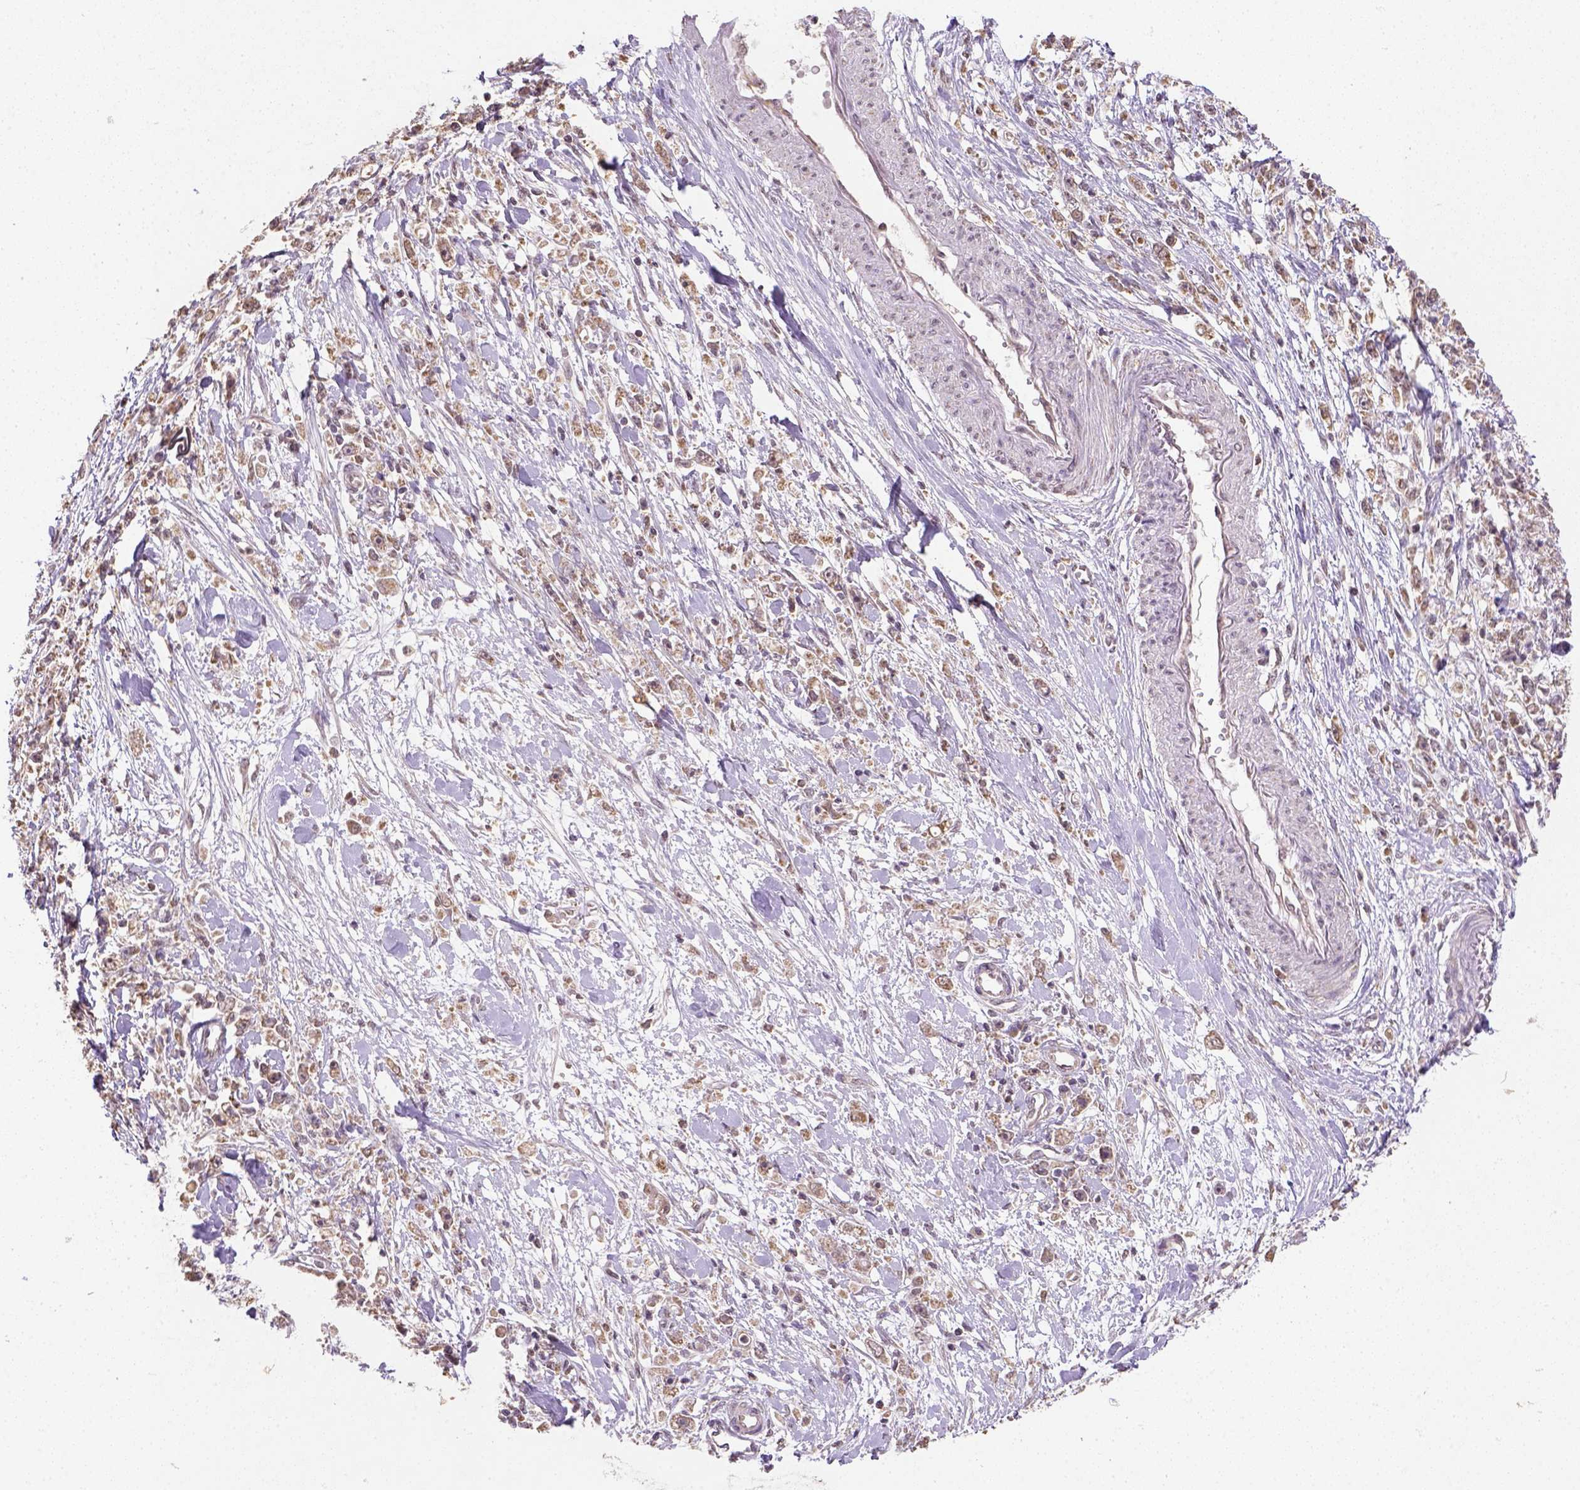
{"staining": {"intensity": "moderate", "quantity": ">75%", "location": "cytoplasmic/membranous"}, "tissue": "stomach cancer", "cell_type": "Tumor cells", "image_type": "cancer", "snomed": [{"axis": "morphology", "description": "Adenocarcinoma, NOS"}, {"axis": "topography", "description": "Stomach"}], "caption": "Human stomach cancer stained for a protein (brown) shows moderate cytoplasmic/membranous positive expression in about >75% of tumor cells.", "gene": "NUDT10", "patient": {"sex": "female", "age": 59}}